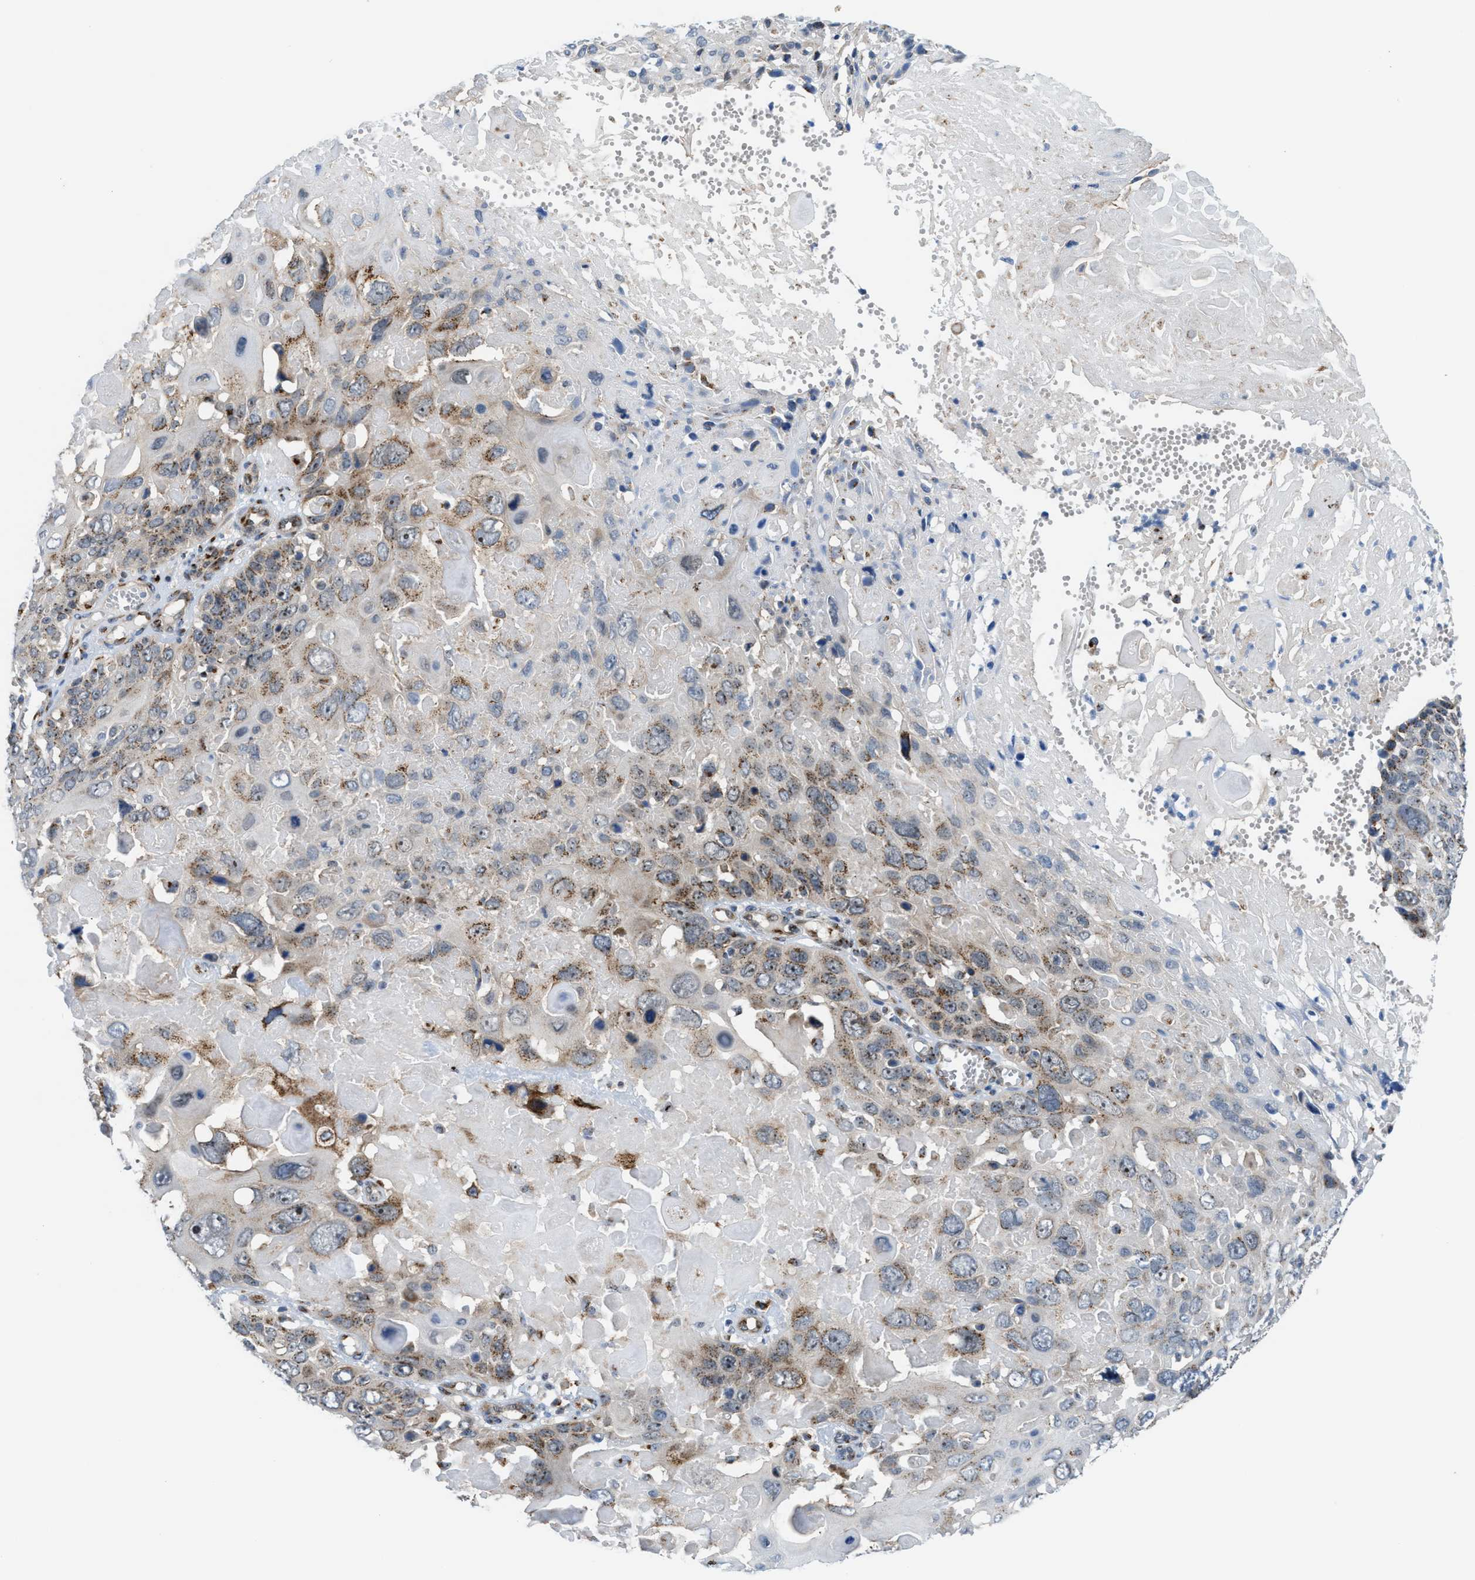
{"staining": {"intensity": "weak", "quantity": "25%-75%", "location": "cytoplasmic/membranous"}, "tissue": "cervical cancer", "cell_type": "Tumor cells", "image_type": "cancer", "snomed": [{"axis": "morphology", "description": "Squamous cell carcinoma, NOS"}, {"axis": "topography", "description": "Cervix"}], "caption": "Approximately 25%-75% of tumor cells in human cervical cancer exhibit weak cytoplasmic/membranous protein expression as visualized by brown immunohistochemical staining.", "gene": "SLC38A10", "patient": {"sex": "female", "age": 74}}